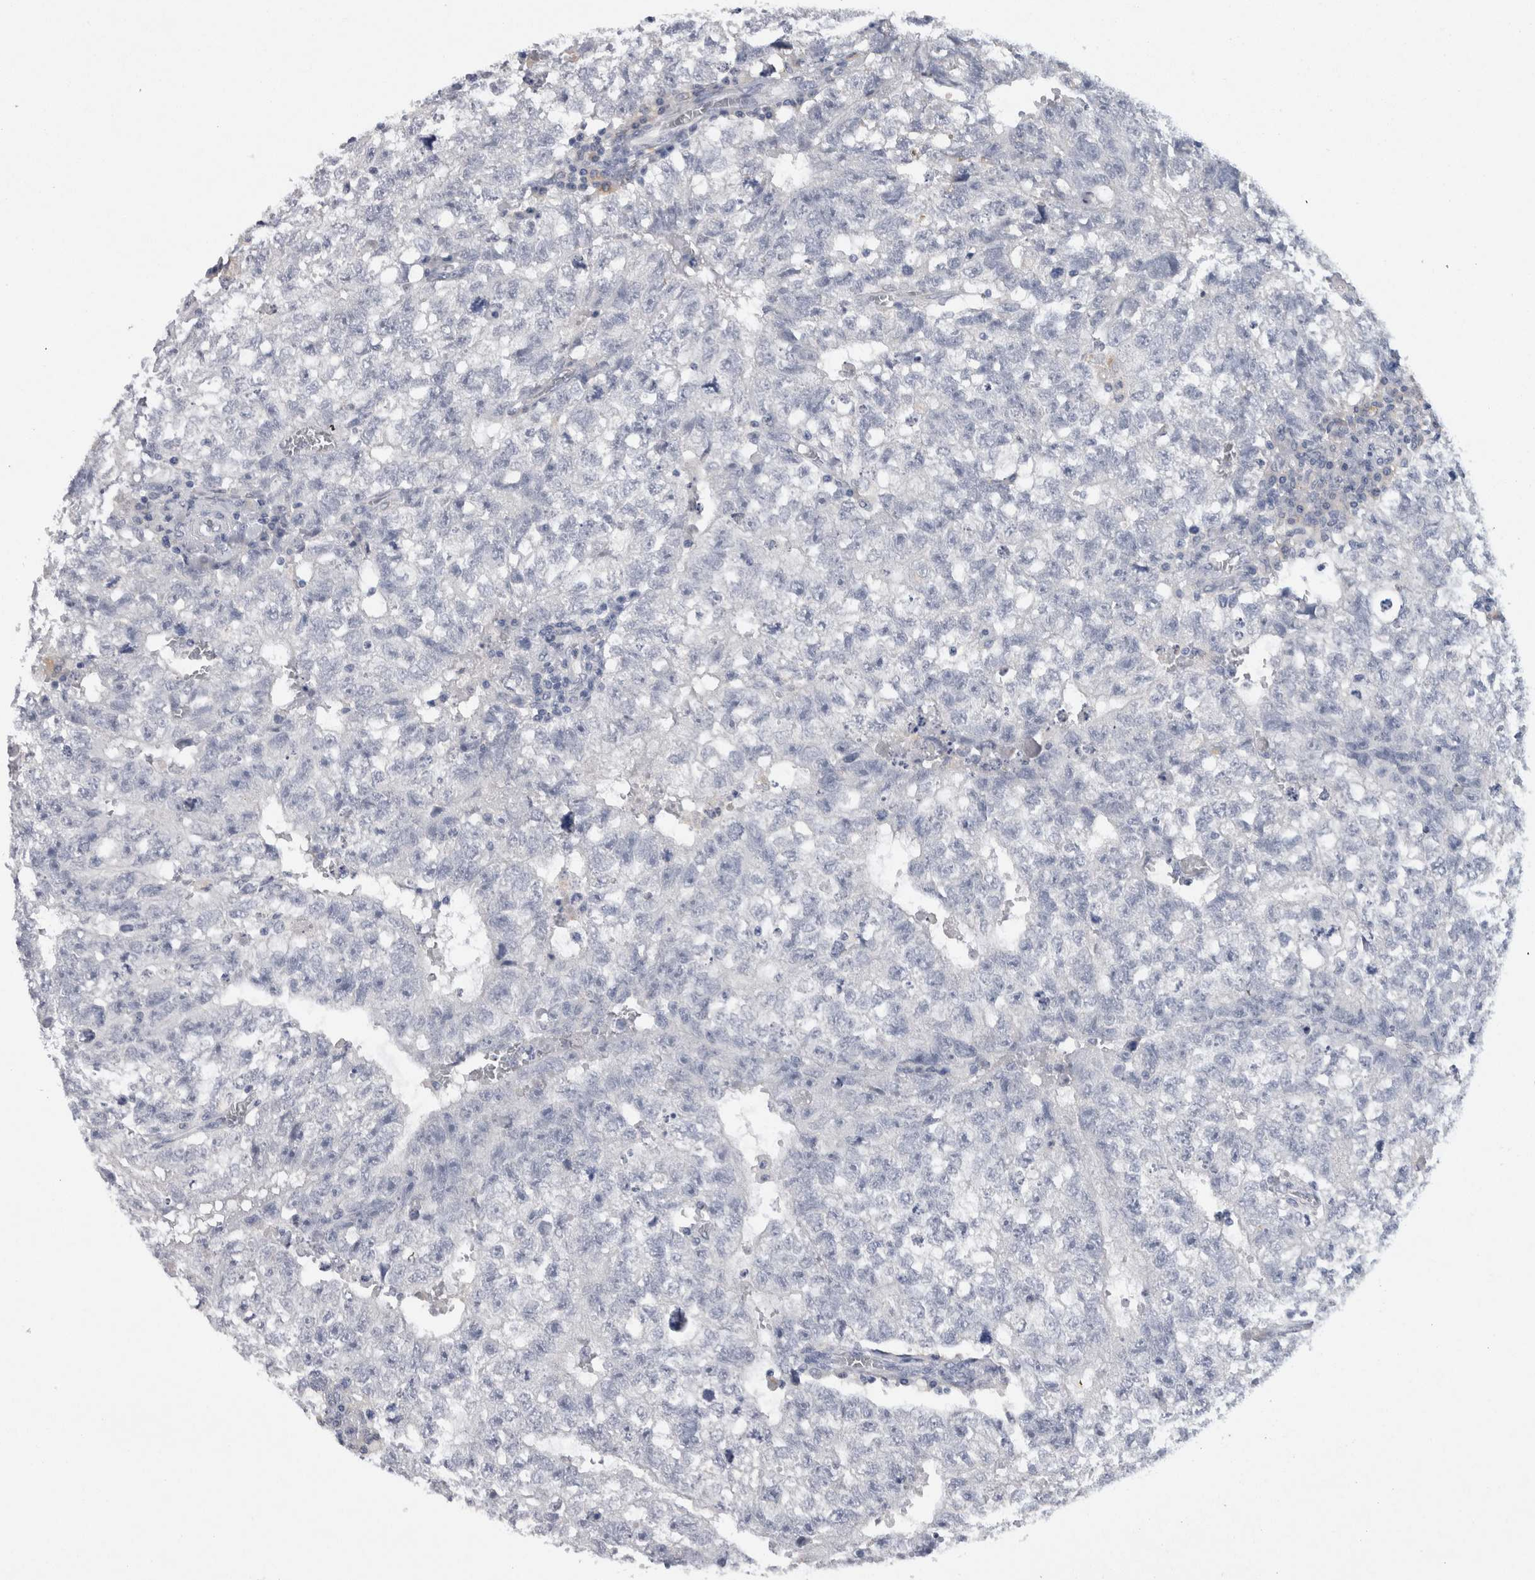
{"staining": {"intensity": "negative", "quantity": "none", "location": "none"}, "tissue": "testis cancer", "cell_type": "Tumor cells", "image_type": "cancer", "snomed": [{"axis": "morphology", "description": "Seminoma, NOS"}, {"axis": "morphology", "description": "Carcinoma, Embryonal, NOS"}, {"axis": "topography", "description": "Testis"}], "caption": "Protein analysis of embryonal carcinoma (testis) reveals no significant staining in tumor cells. The staining was performed using DAB to visualize the protein expression in brown, while the nuclei were stained in blue with hematoxylin (Magnification: 20x).", "gene": "CD63", "patient": {"sex": "male", "age": 38}}